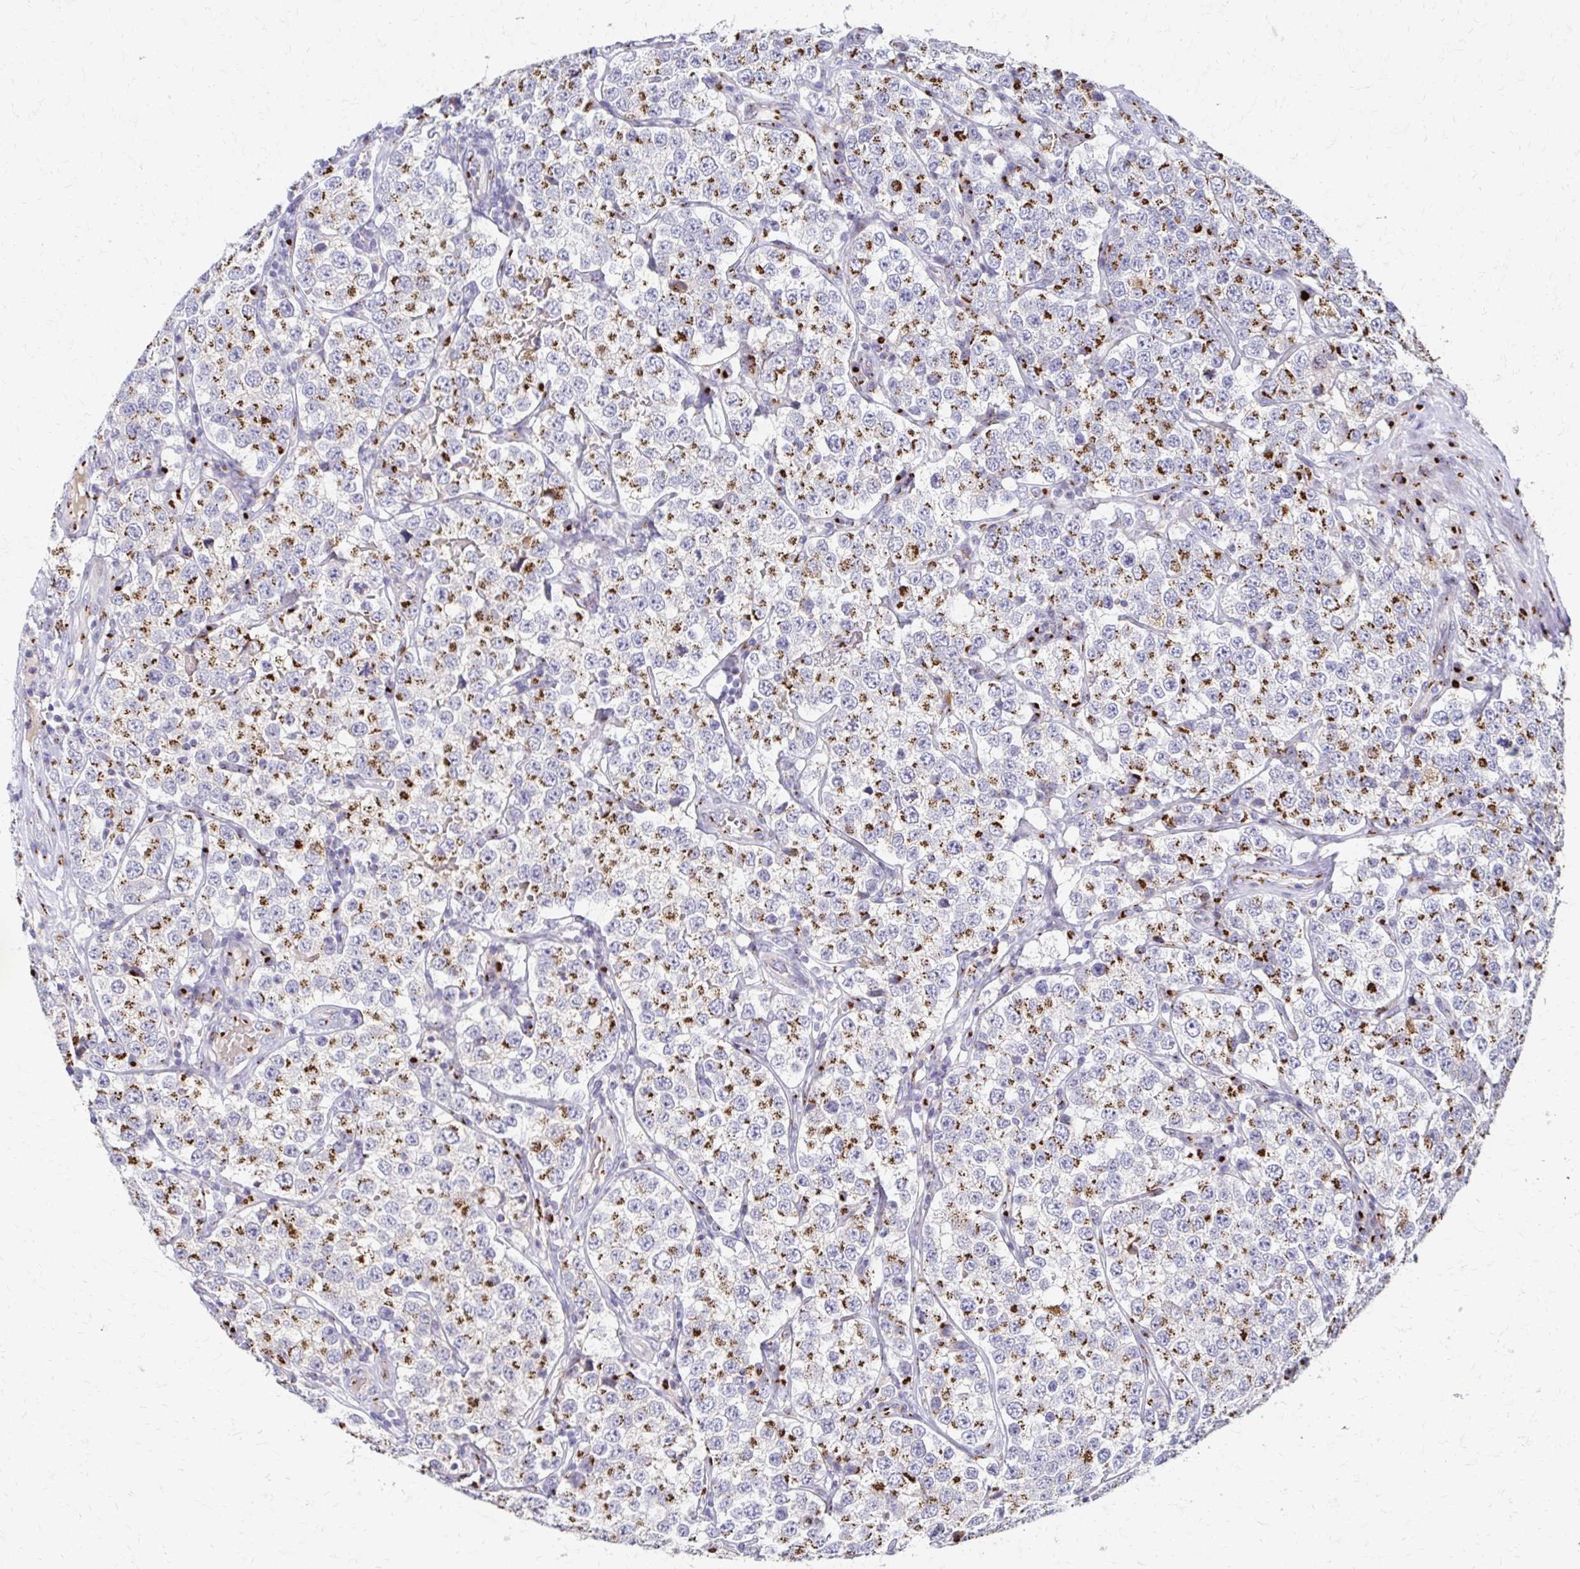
{"staining": {"intensity": "moderate", "quantity": ">75%", "location": "cytoplasmic/membranous"}, "tissue": "testis cancer", "cell_type": "Tumor cells", "image_type": "cancer", "snomed": [{"axis": "morphology", "description": "Seminoma, NOS"}, {"axis": "topography", "description": "Testis"}], "caption": "Approximately >75% of tumor cells in testis seminoma show moderate cytoplasmic/membranous protein positivity as visualized by brown immunohistochemical staining.", "gene": "TM9SF1", "patient": {"sex": "male", "age": 34}}